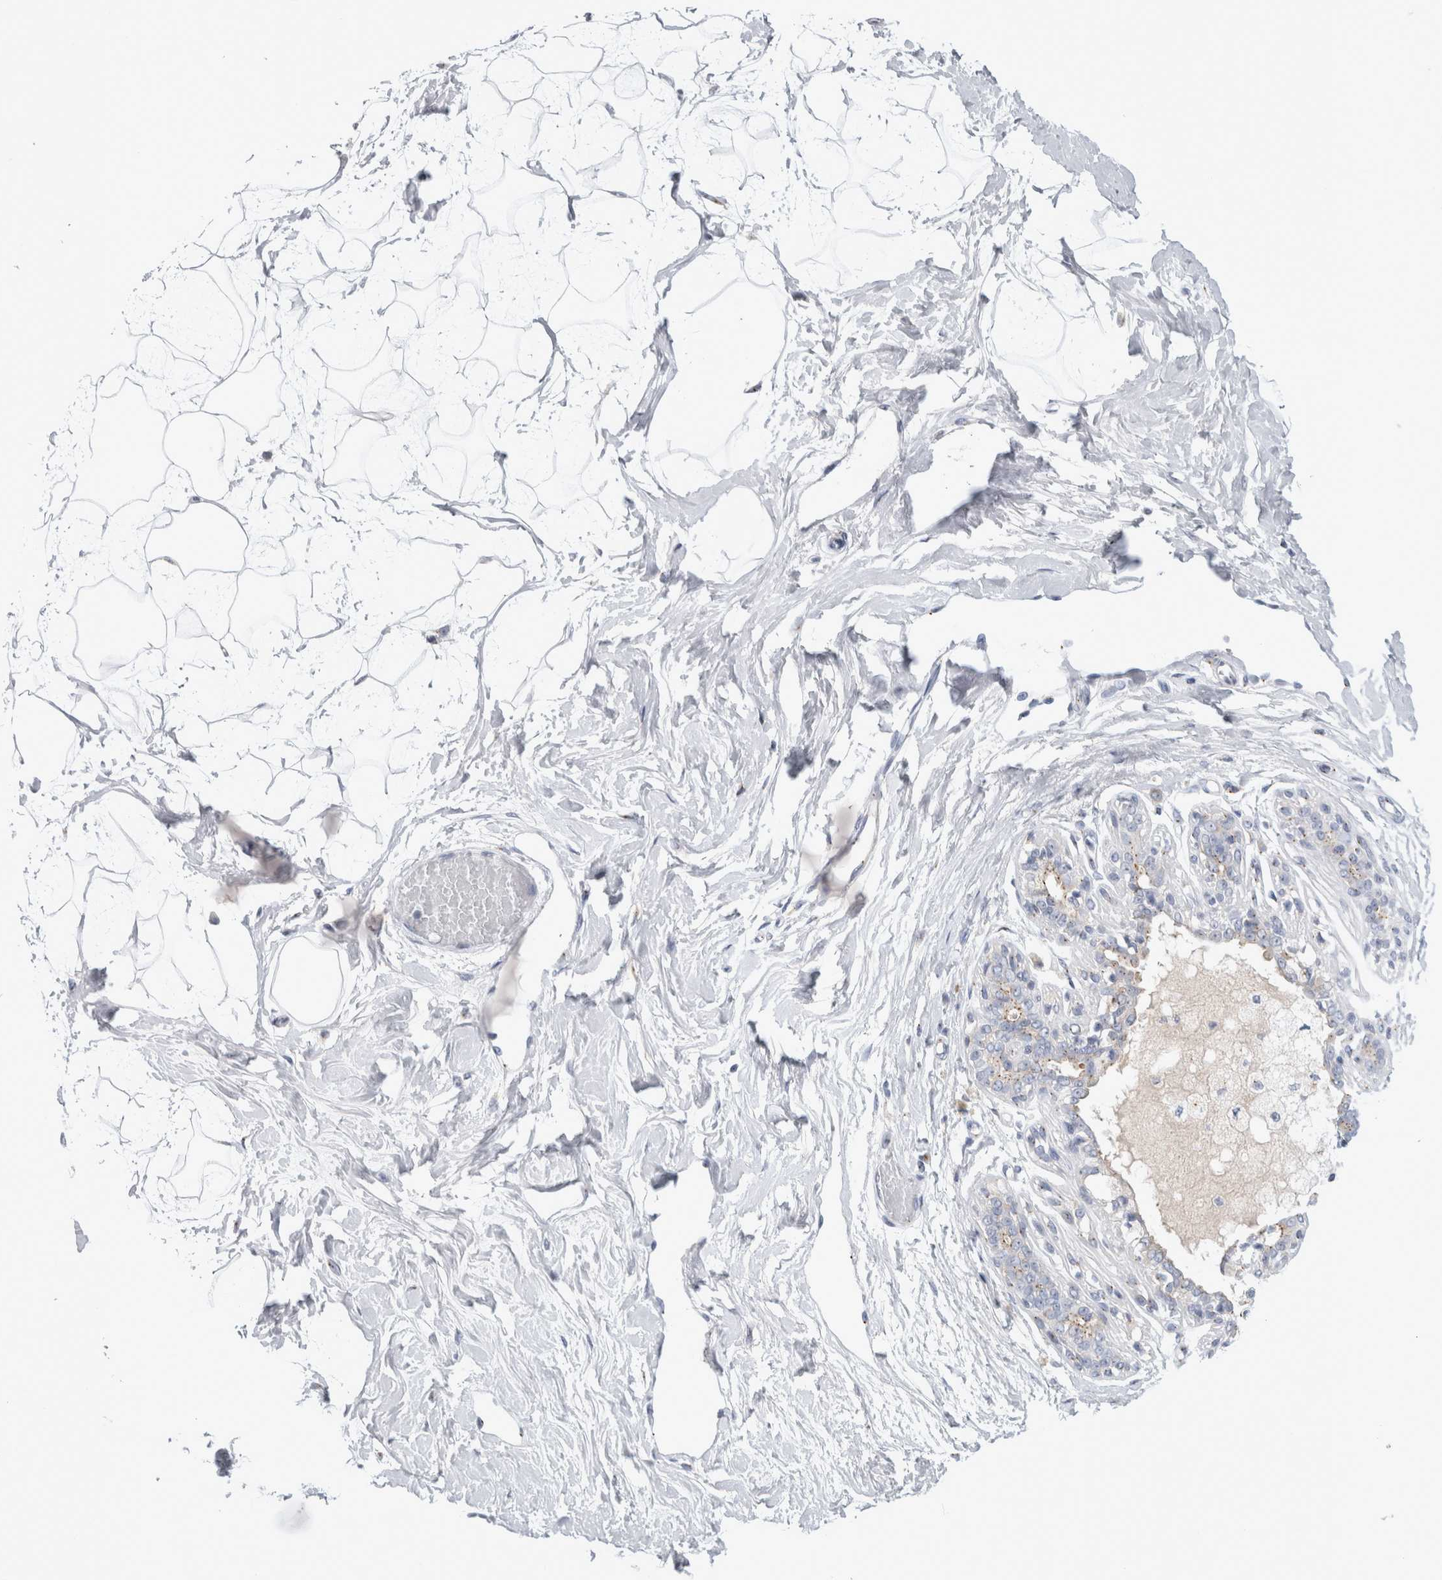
{"staining": {"intensity": "negative", "quantity": "none", "location": "none"}, "tissue": "breast", "cell_type": "Adipocytes", "image_type": "normal", "snomed": [{"axis": "morphology", "description": "Normal tissue, NOS"}, {"axis": "topography", "description": "Breast"}], "caption": "IHC micrograph of normal human breast stained for a protein (brown), which exhibits no positivity in adipocytes. Brightfield microscopy of immunohistochemistry (IHC) stained with DAB (brown) and hematoxylin (blue), captured at high magnification.", "gene": "AKAP9", "patient": {"sex": "female", "age": 45}}